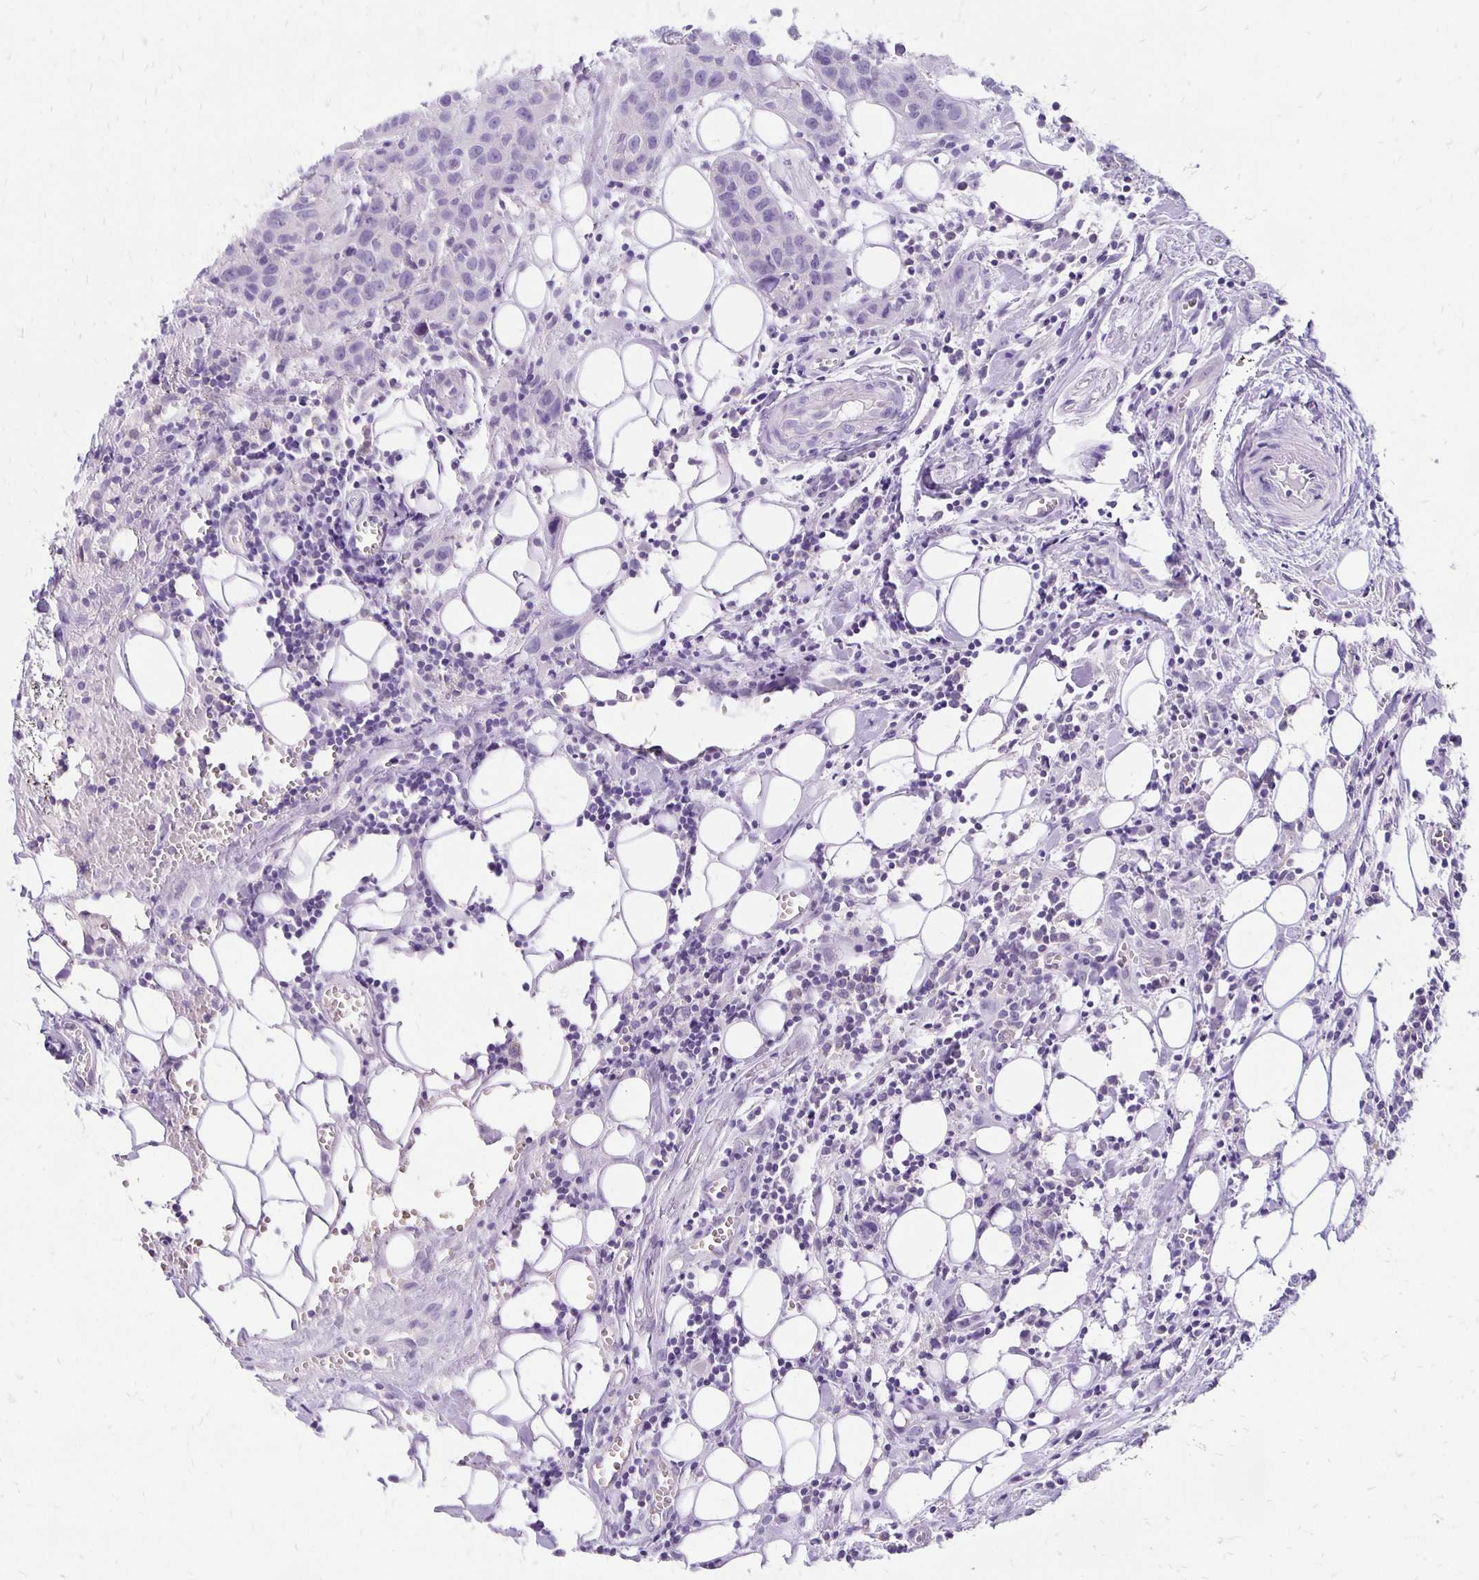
{"staining": {"intensity": "negative", "quantity": "none", "location": "none"}, "tissue": "head and neck cancer", "cell_type": "Tumor cells", "image_type": "cancer", "snomed": [{"axis": "morphology", "description": "Squamous cell carcinoma, NOS"}, {"axis": "topography", "description": "Oral tissue"}, {"axis": "topography", "description": "Head-Neck"}], "caption": "An immunohistochemistry histopathology image of head and neck cancer (squamous cell carcinoma) is shown. There is no staining in tumor cells of head and neck cancer (squamous cell carcinoma).", "gene": "ANKRD45", "patient": {"sex": "male", "age": 58}}